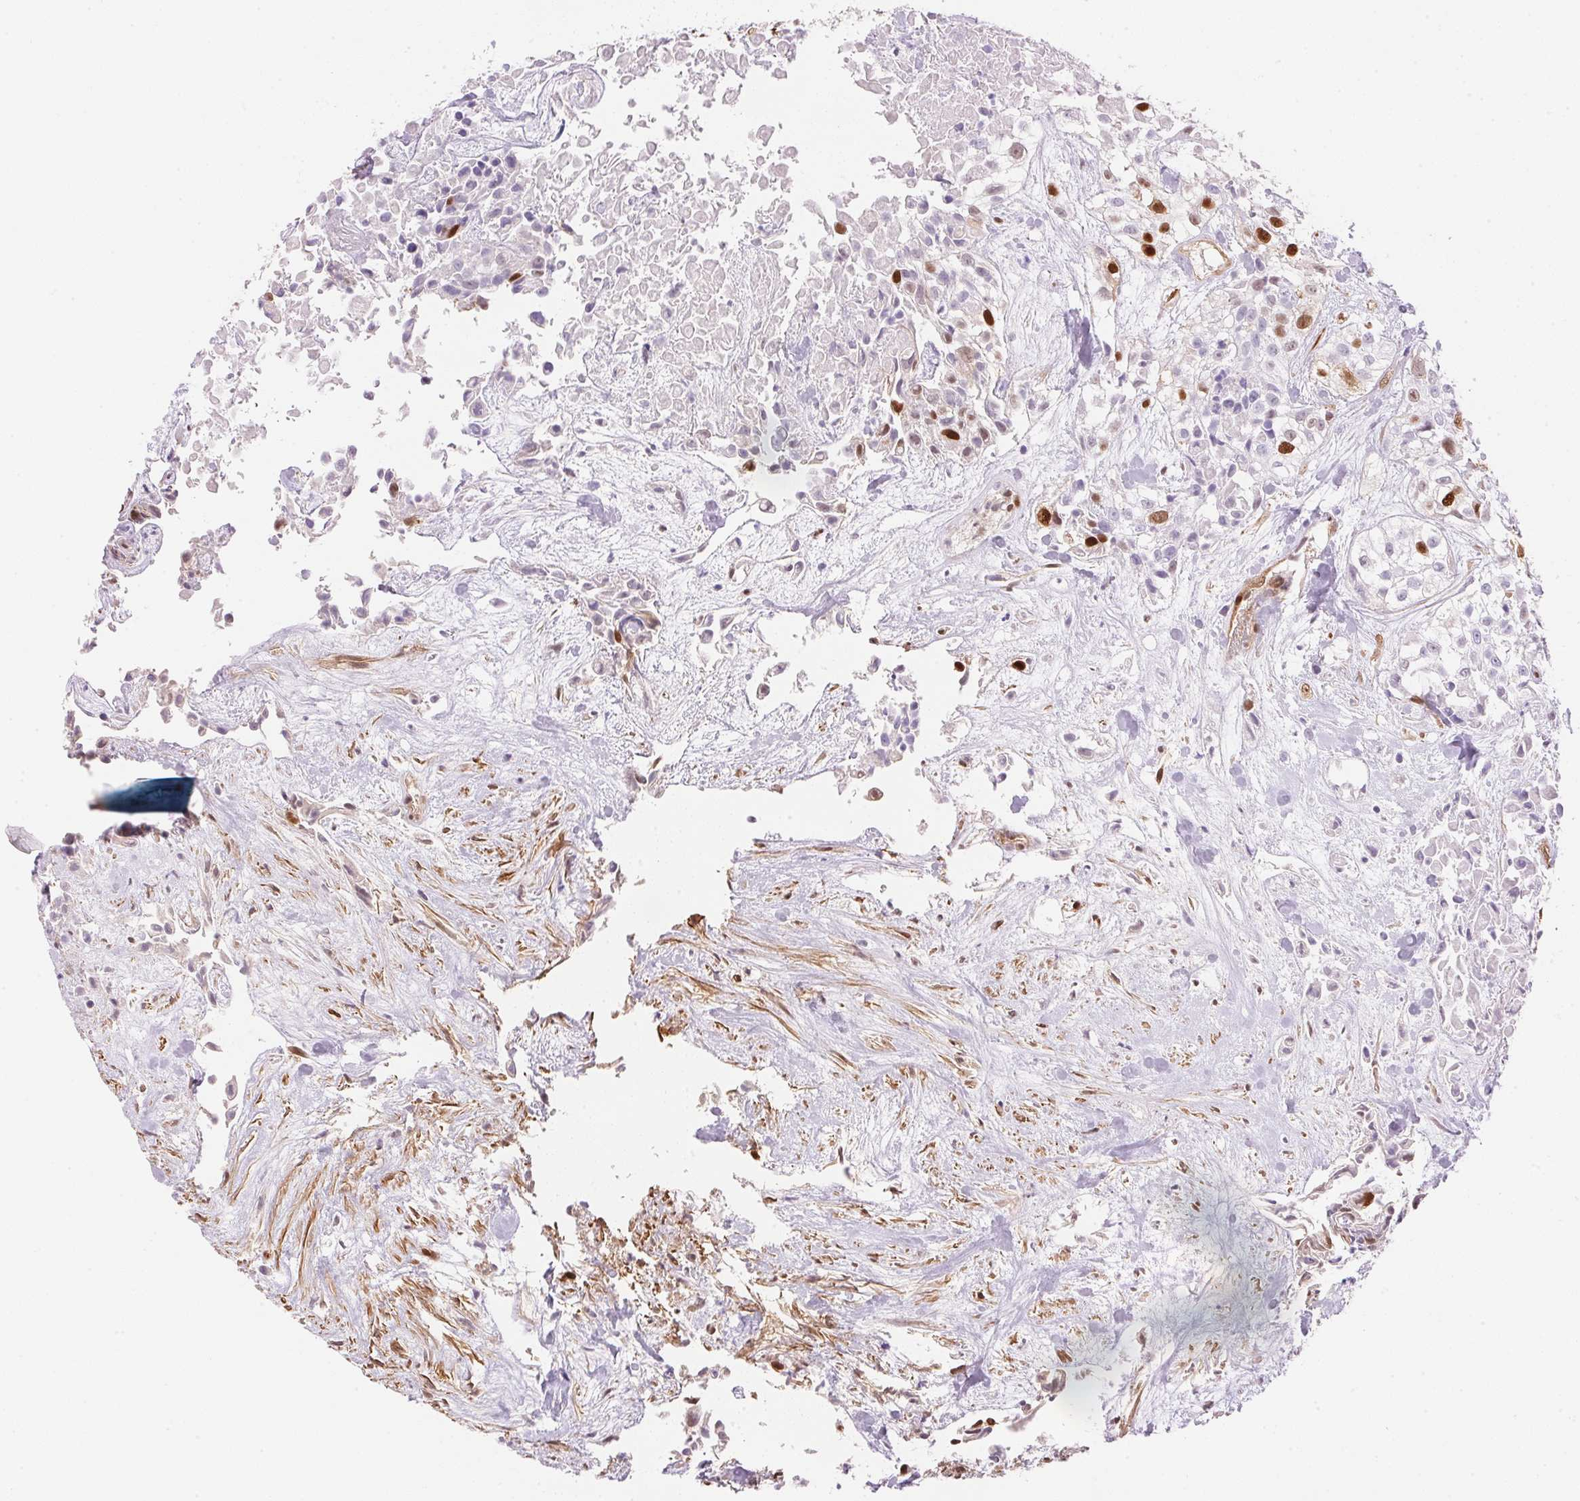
{"staining": {"intensity": "strong", "quantity": "<25%", "location": "nuclear"}, "tissue": "urothelial cancer", "cell_type": "Tumor cells", "image_type": "cancer", "snomed": [{"axis": "morphology", "description": "Urothelial carcinoma, High grade"}, {"axis": "topography", "description": "Urinary bladder"}], "caption": "This image shows immunohistochemistry staining of human urothelial cancer, with medium strong nuclear staining in about <25% of tumor cells.", "gene": "SMTN", "patient": {"sex": "male", "age": 56}}